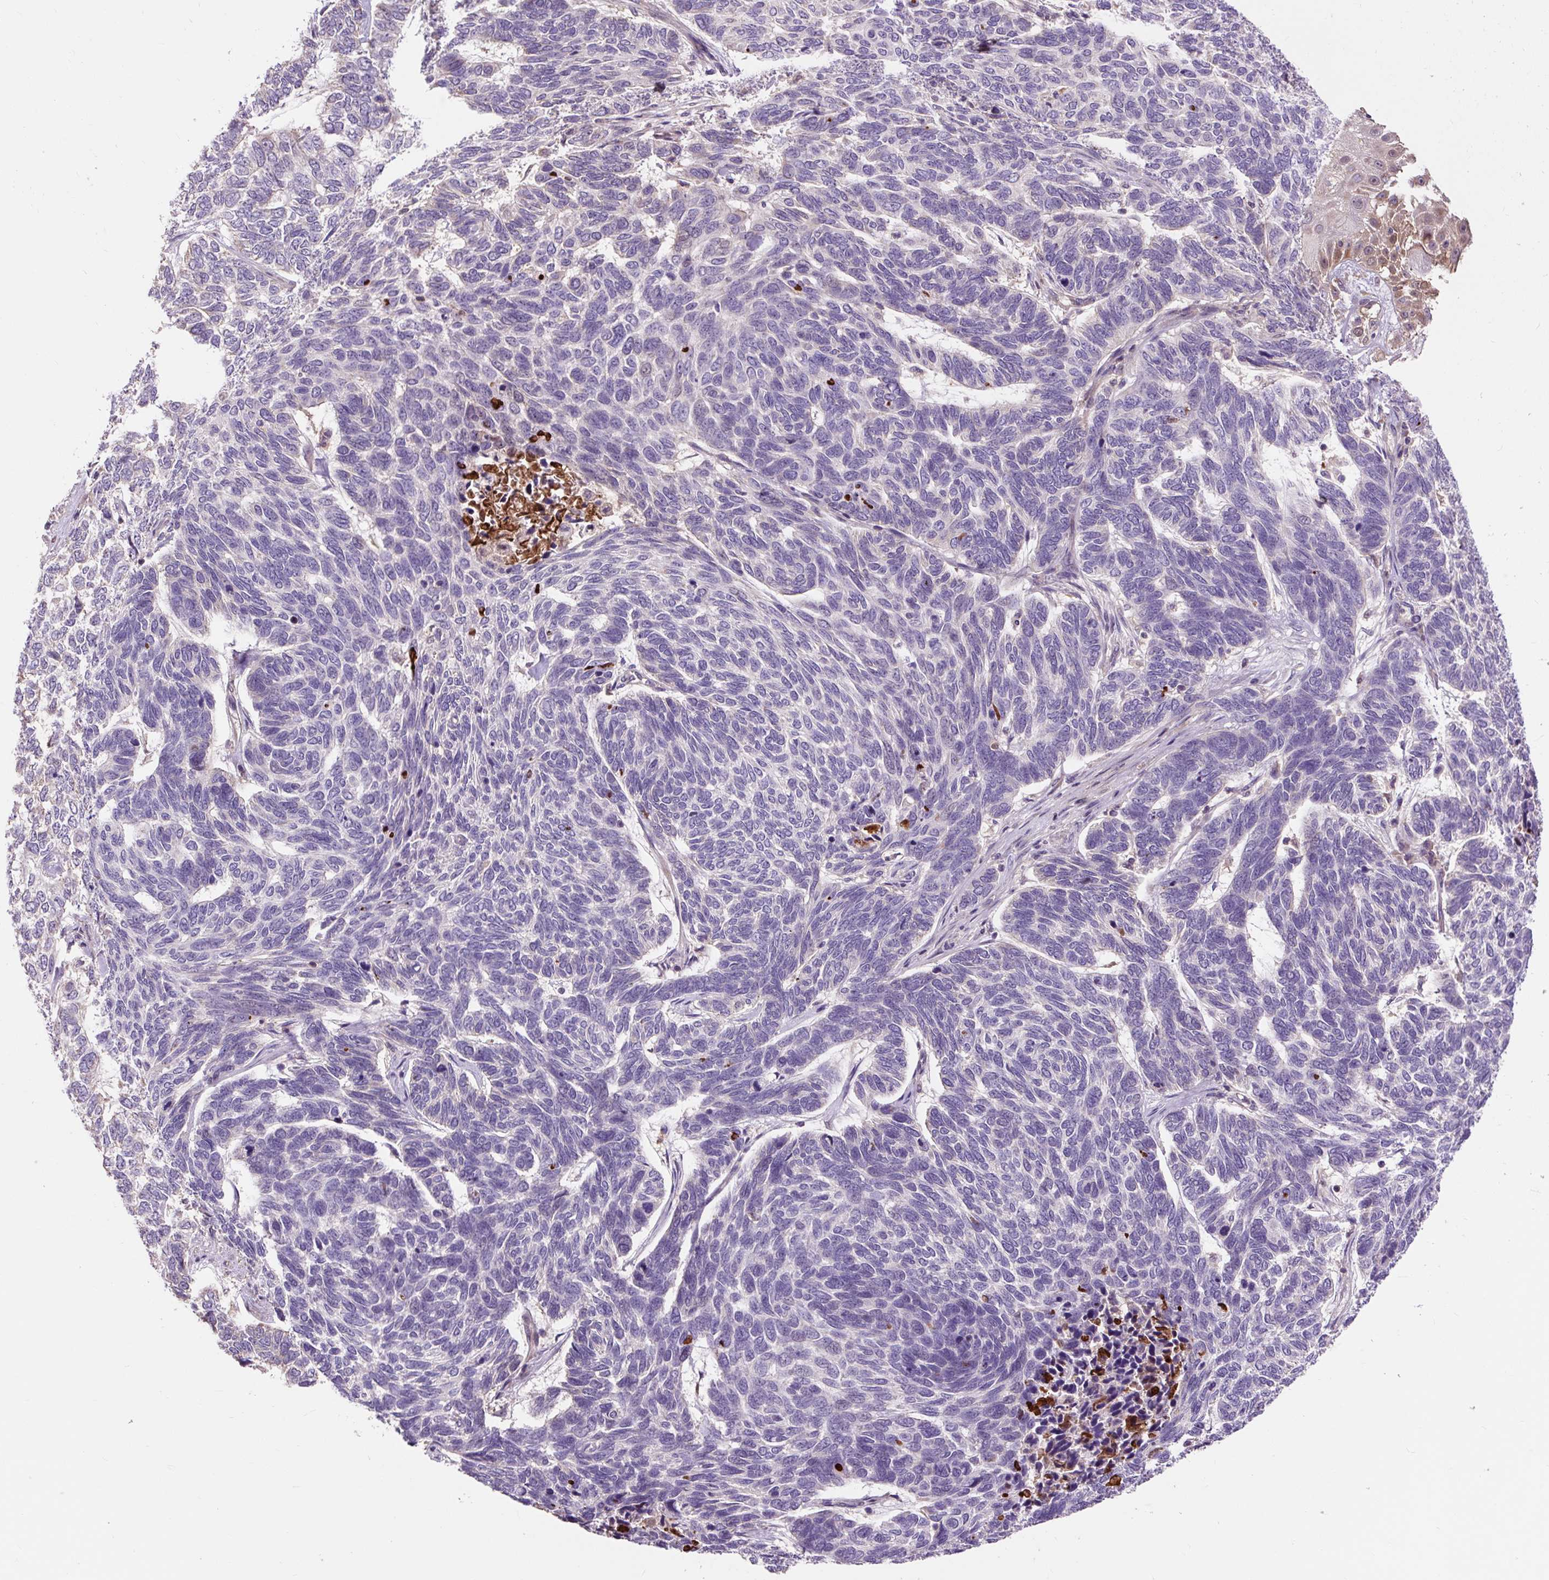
{"staining": {"intensity": "negative", "quantity": "none", "location": "none"}, "tissue": "skin cancer", "cell_type": "Tumor cells", "image_type": "cancer", "snomed": [{"axis": "morphology", "description": "Basal cell carcinoma"}, {"axis": "topography", "description": "Skin"}], "caption": "IHC of skin cancer (basal cell carcinoma) demonstrates no expression in tumor cells. Nuclei are stained in blue.", "gene": "PRIMPOL", "patient": {"sex": "female", "age": 65}}